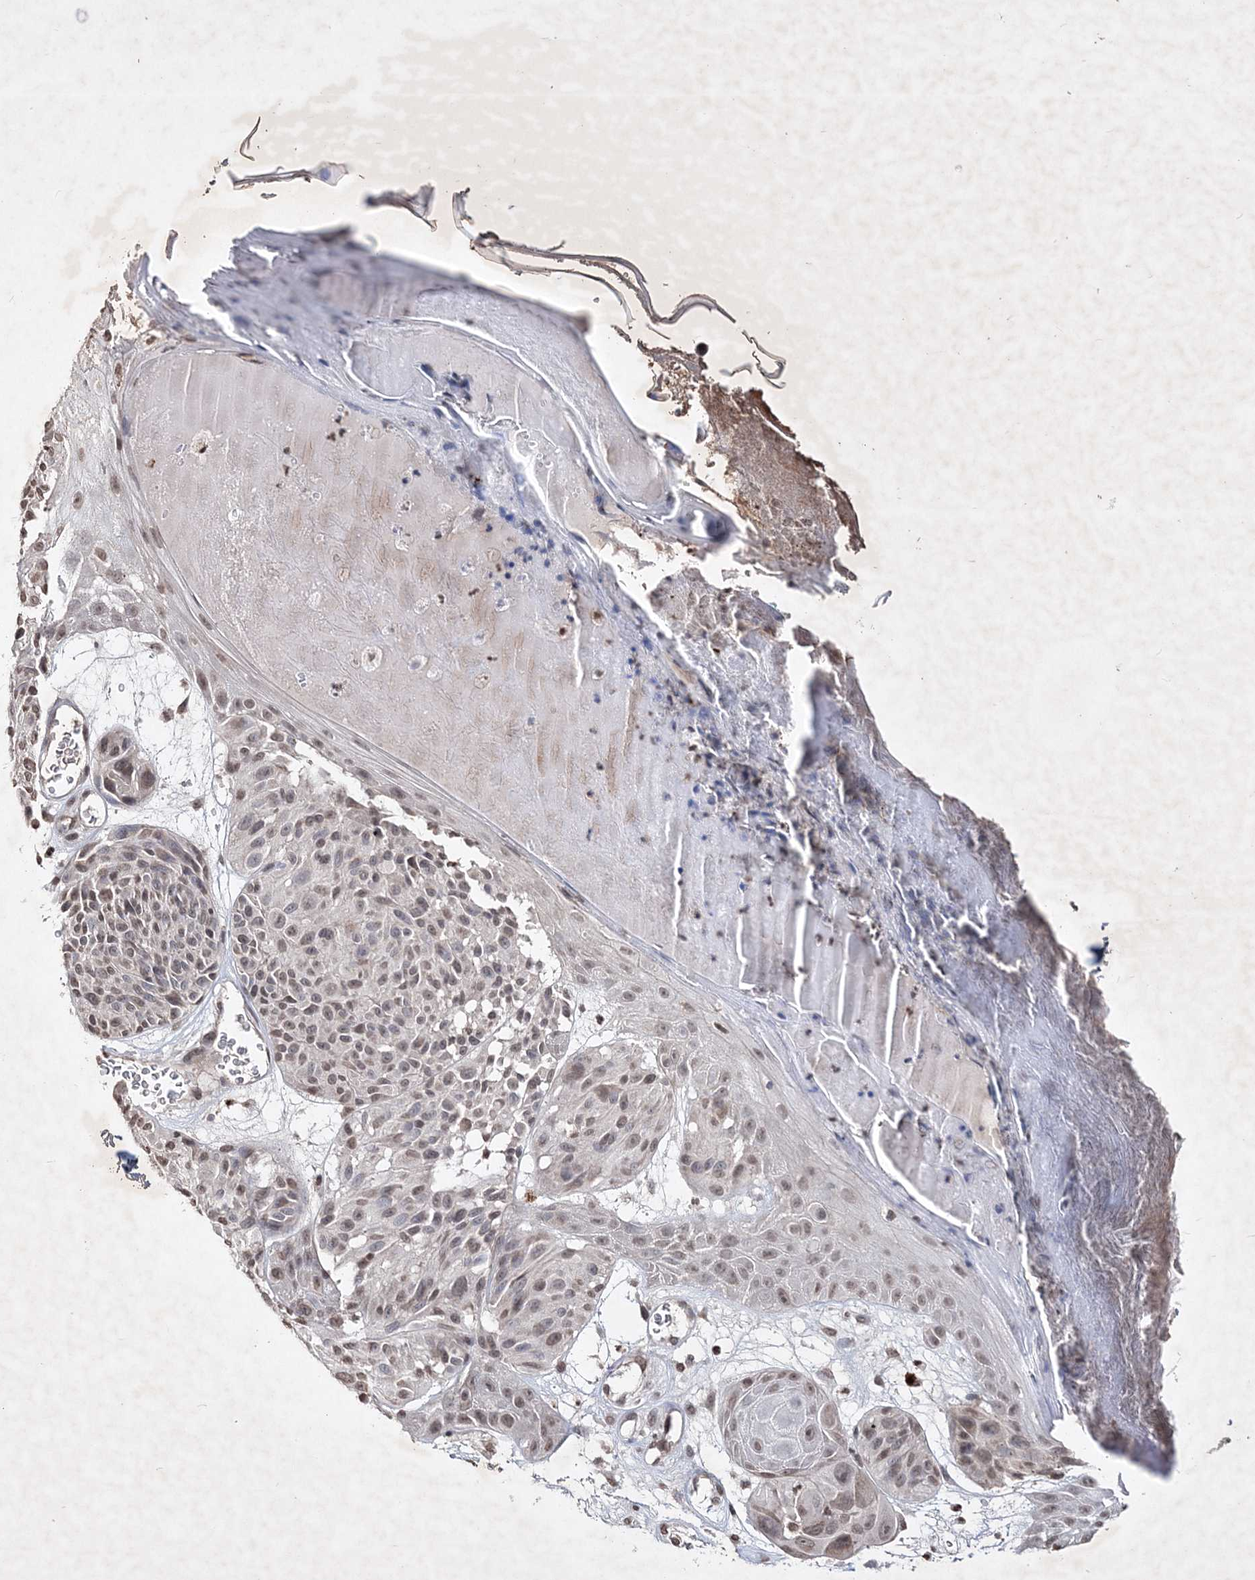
{"staining": {"intensity": "moderate", "quantity": ">75%", "location": "nuclear"}, "tissue": "melanoma", "cell_type": "Tumor cells", "image_type": "cancer", "snomed": [{"axis": "morphology", "description": "Malignant melanoma, NOS"}, {"axis": "topography", "description": "Skin"}], "caption": "Moderate nuclear expression for a protein is present in about >75% of tumor cells of malignant melanoma using IHC.", "gene": "SOWAHB", "patient": {"sex": "male", "age": 83}}